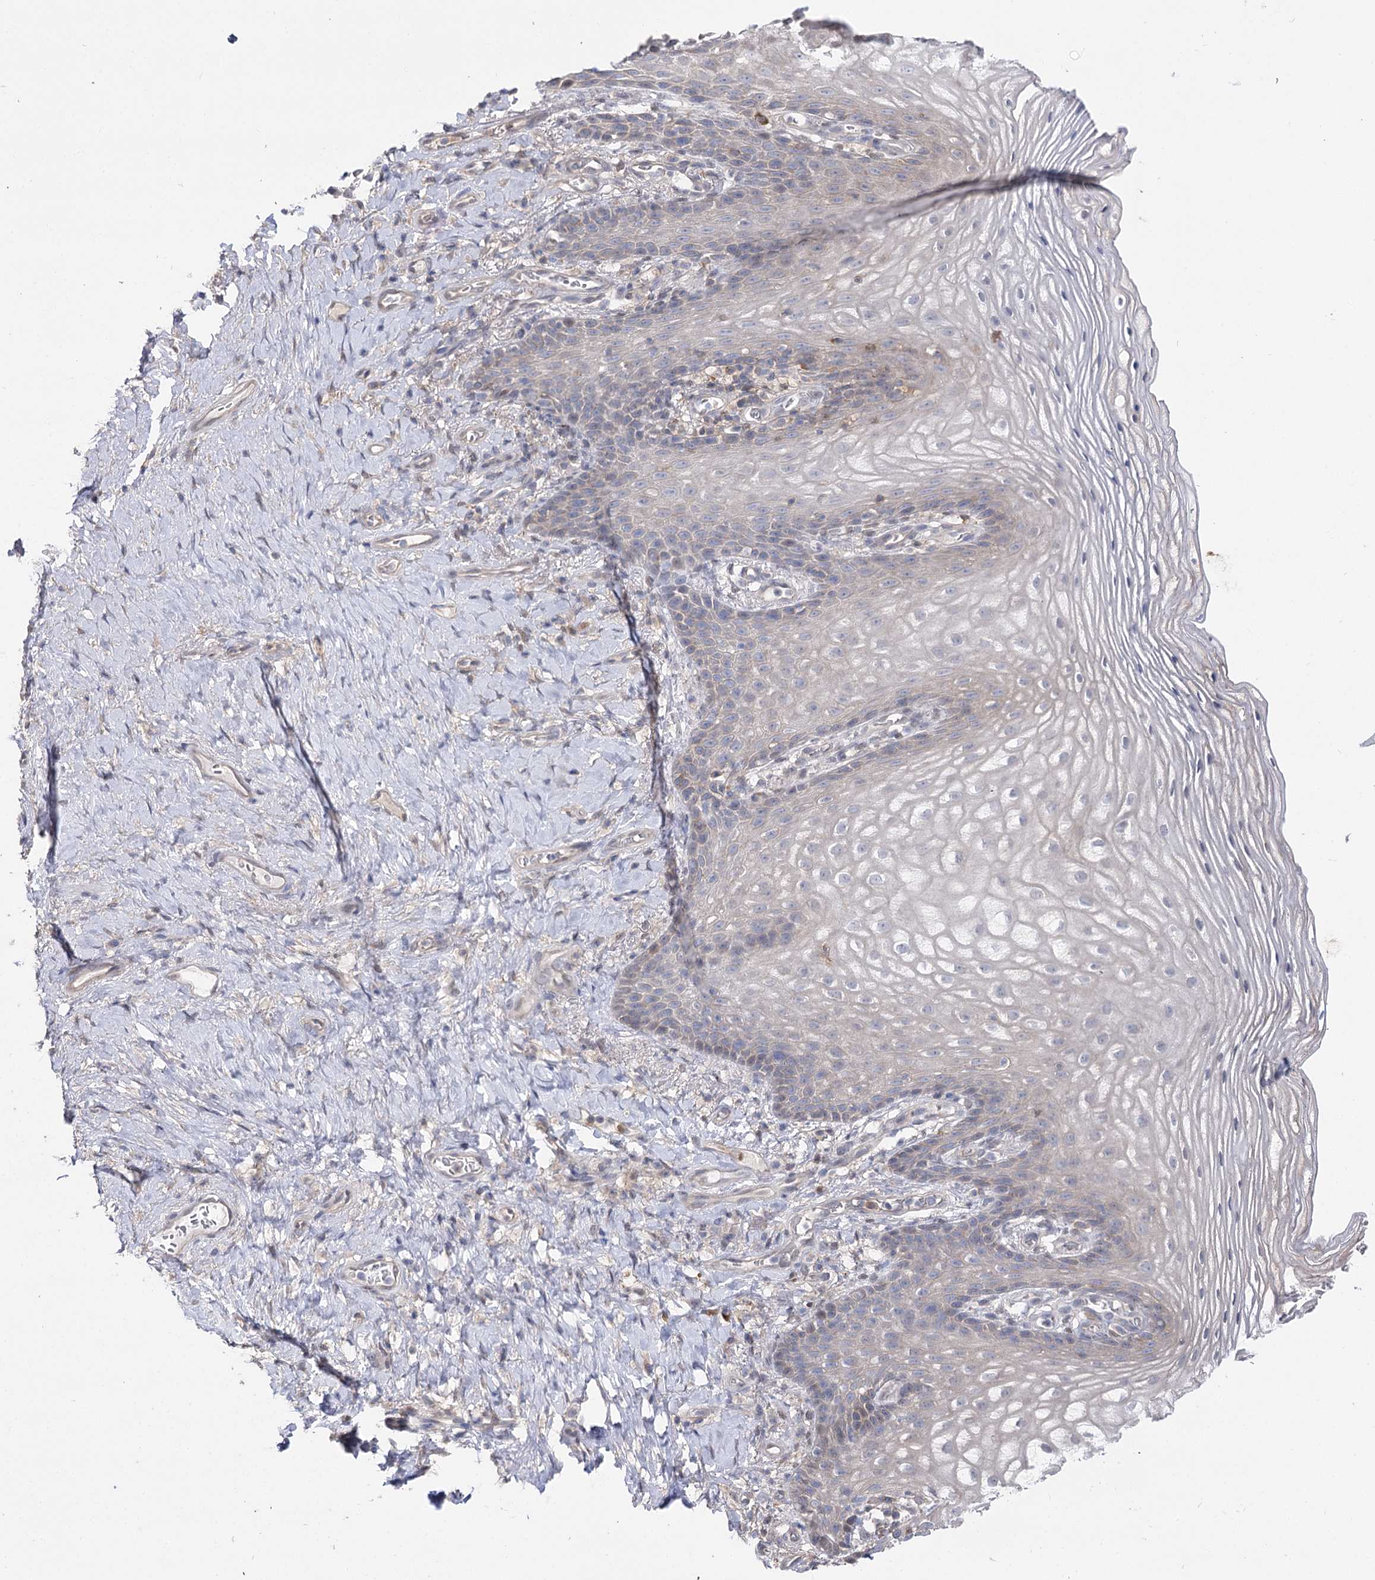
{"staining": {"intensity": "weak", "quantity": "<25%", "location": "cytoplasmic/membranous"}, "tissue": "vagina", "cell_type": "Squamous epithelial cells", "image_type": "normal", "snomed": [{"axis": "morphology", "description": "Normal tissue, NOS"}, {"axis": "topography", "description": "Vagina"}], "caption": "Protein analysis of unremarkable vagina displays no significant expression in squamous epithelial cells. (DAB immunohistochemistry (IHC), high magnification).", "gene": "UGP2", "patient": {"sex": "female", "age": 60}}